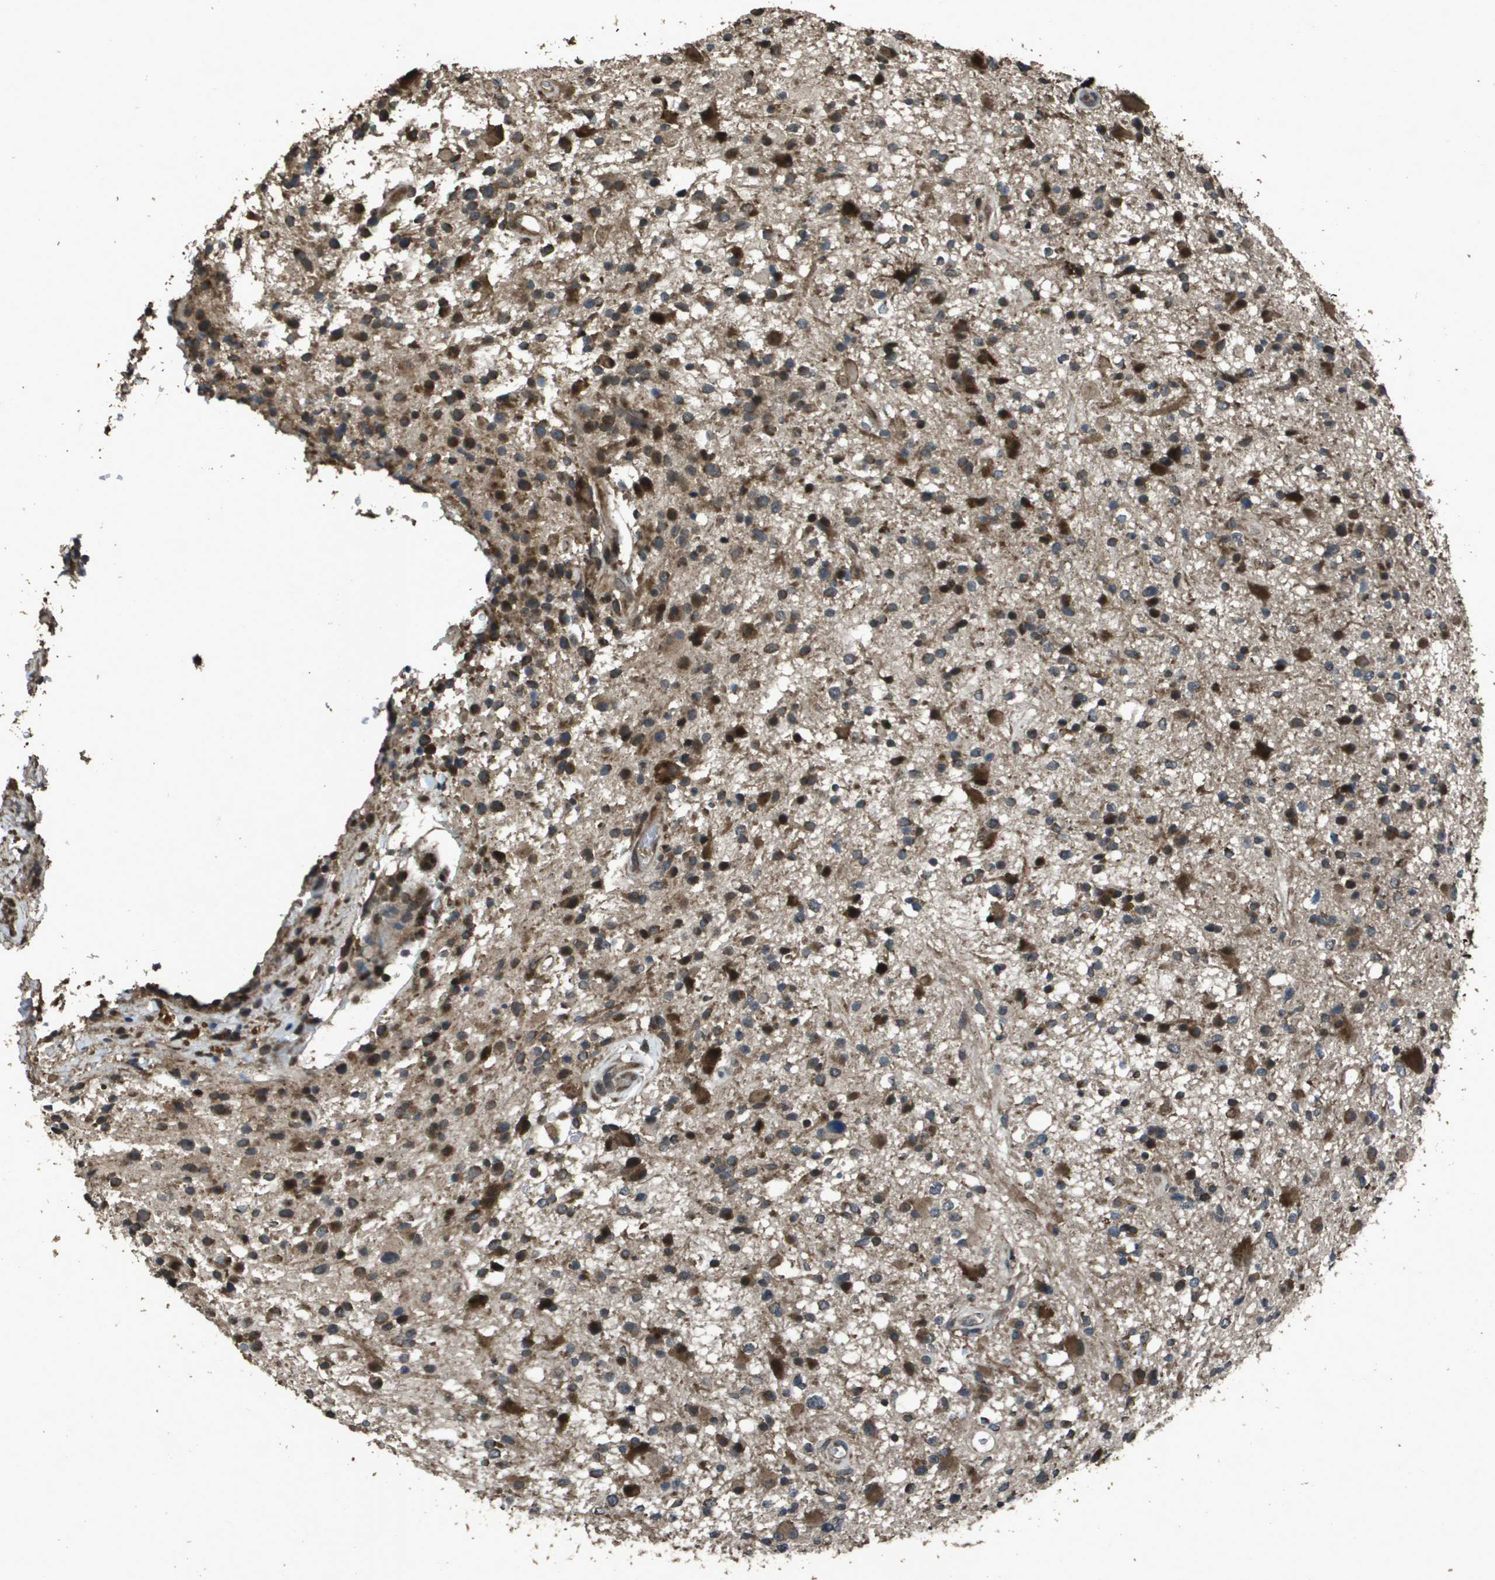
{"staining": {"intensity": "moderate", "quantity": ">75%", "location": "cytoplasmic/membranous"}, "tissue": "glioma", "cell_type": "Tumor cells", "image_type": "cancer", "snomed": [{"axis": "morphology", "description": "Glioma, malignant, High grade"}, {"axis": "topography", "description": "Brain"}], "caption": "This micrograph exhibits immunohistochemistry staining of glioma, with medium moderate cytoplasmic/membranous staining in approximately >75% of tumor cells.", "gene": "FIG4", "patient": {"sex": "male", "age": 33}}